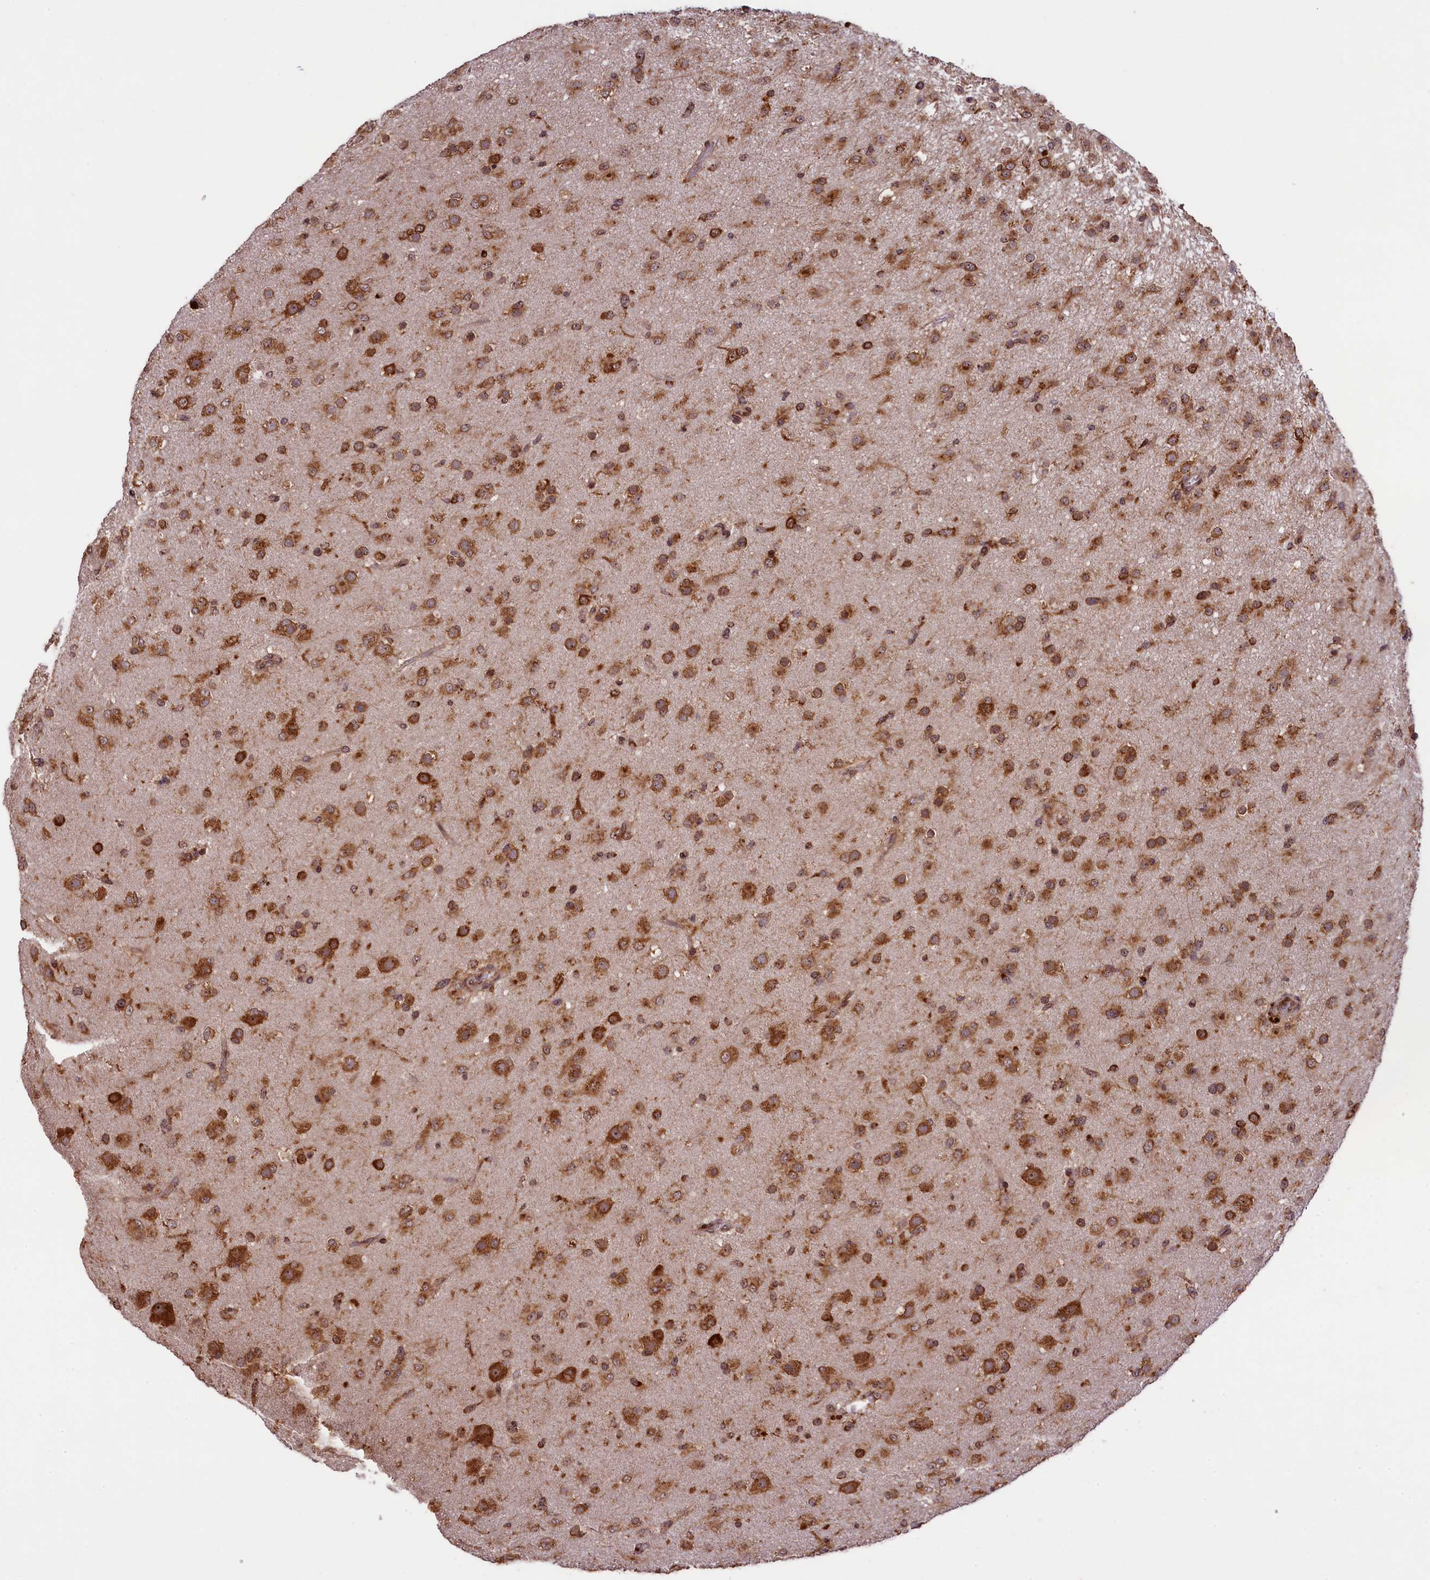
{"staining": {"intensity": "moderate", "quantity": ">75%", "location": "cytoplasmic/membranous"}, "tissue": "glioma", "cell_type": "Tumor cells", "image_type": "cancer", "snomed": [{"axis": "morphology", "description": "Glioma, malignant, Low grade"}, {"axis": "topography", "description": "Brain"}], "caption": "IHC (DAB) staining of human glioma exhibits moderate cytoplasmic/membranous protein staining in about >75% of tumor cells. Nuclei are stained in blue.", "gene": "LARP4", "patient": {"sex": "male", "age": 65}}